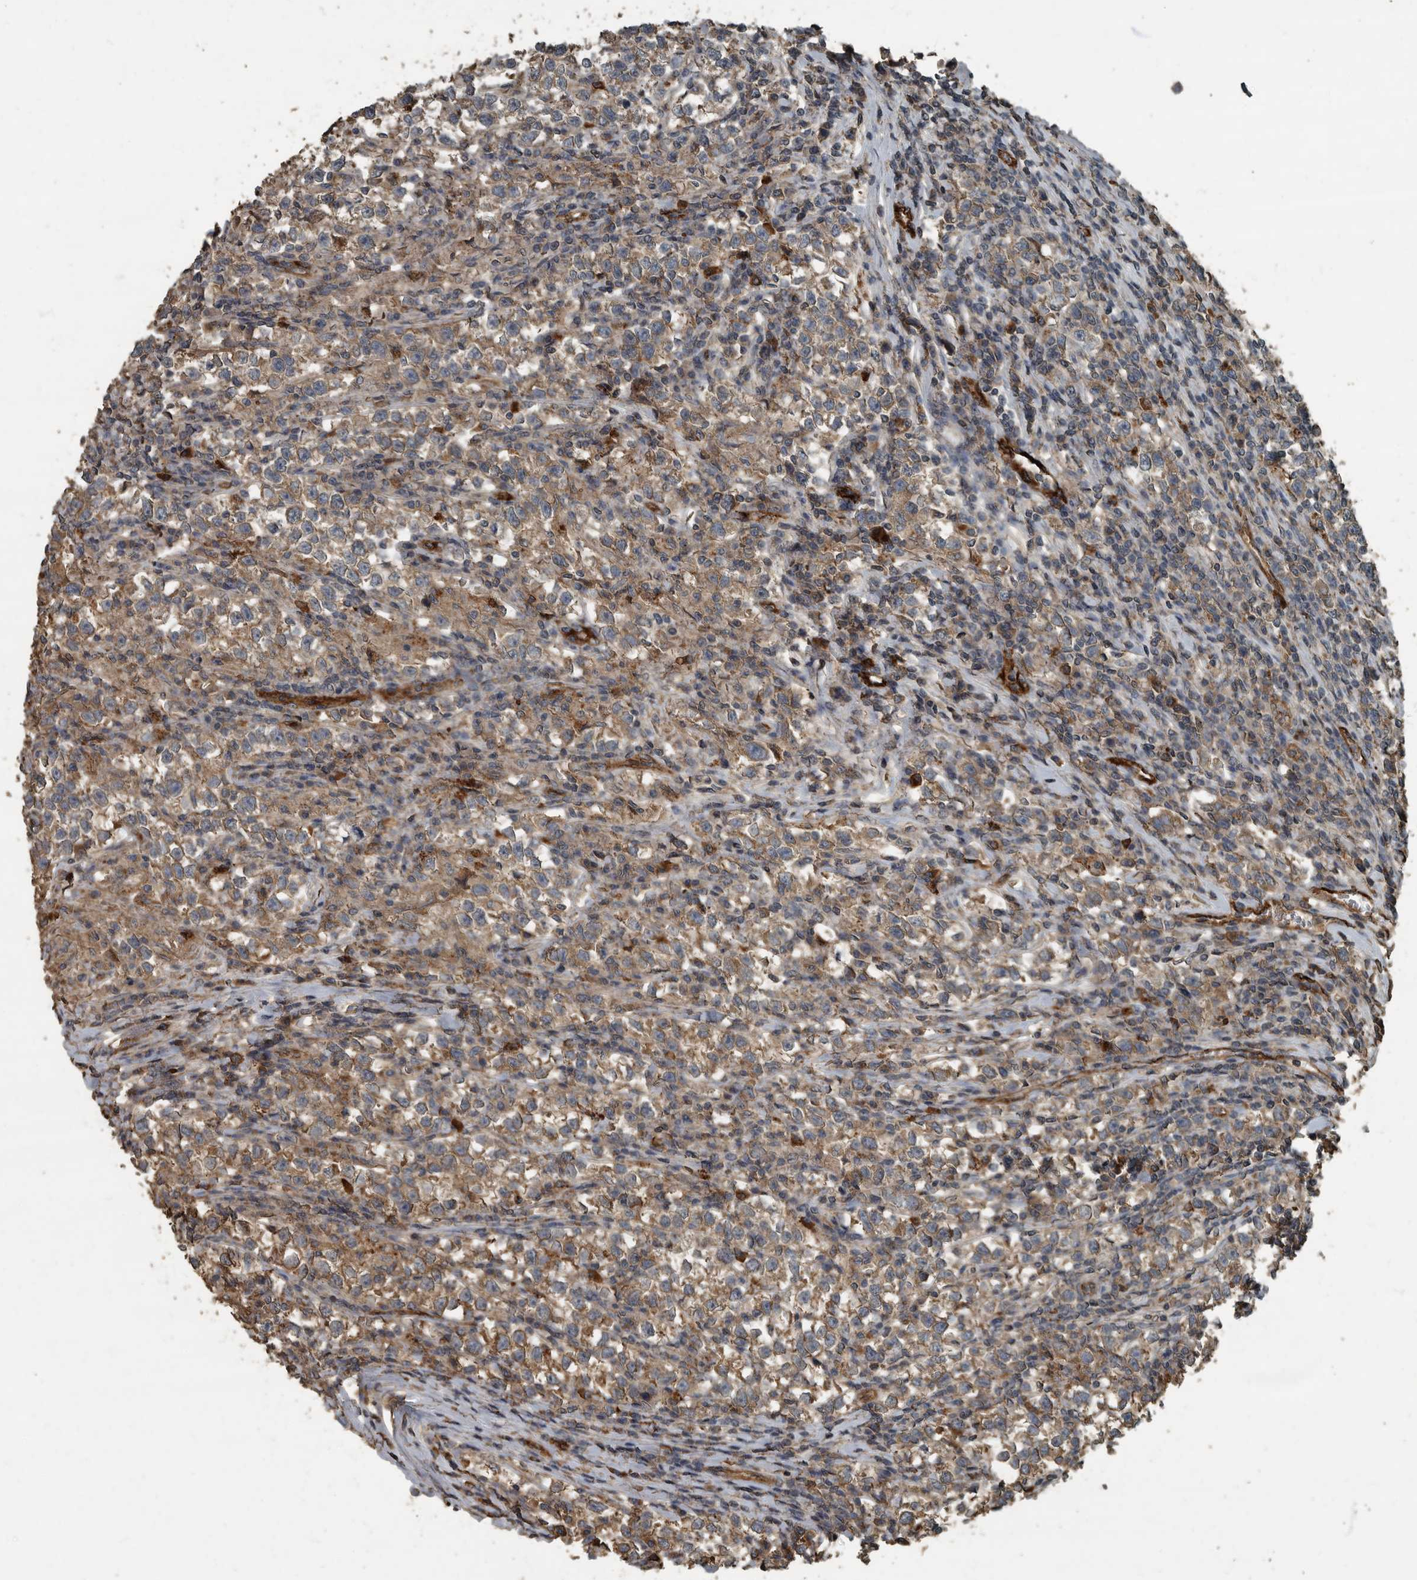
{"staining": {"intensity": "moderate", "quantity": ">75%", "location": "cytoplasmic/membranous"}, "tissue": "testis cancer", "cell_type": "Tumor cells", "image_type": "cancer", "snomed": [{"axis": "morphology", "description": "Normal tissue, NOS"}, {"axis": "morphology", "description": "Seminoma, NOS"}, {"axis": "topography", "description": "Testis"}], "caption": "Testis seminoma was stained to show a protein in brown. There is medium levels of moderate cytoplasmic/membranous expression in about >75% of tumor cells.", "gene": "IL15RA", "patient": {"sex": "male", "age": 43}}